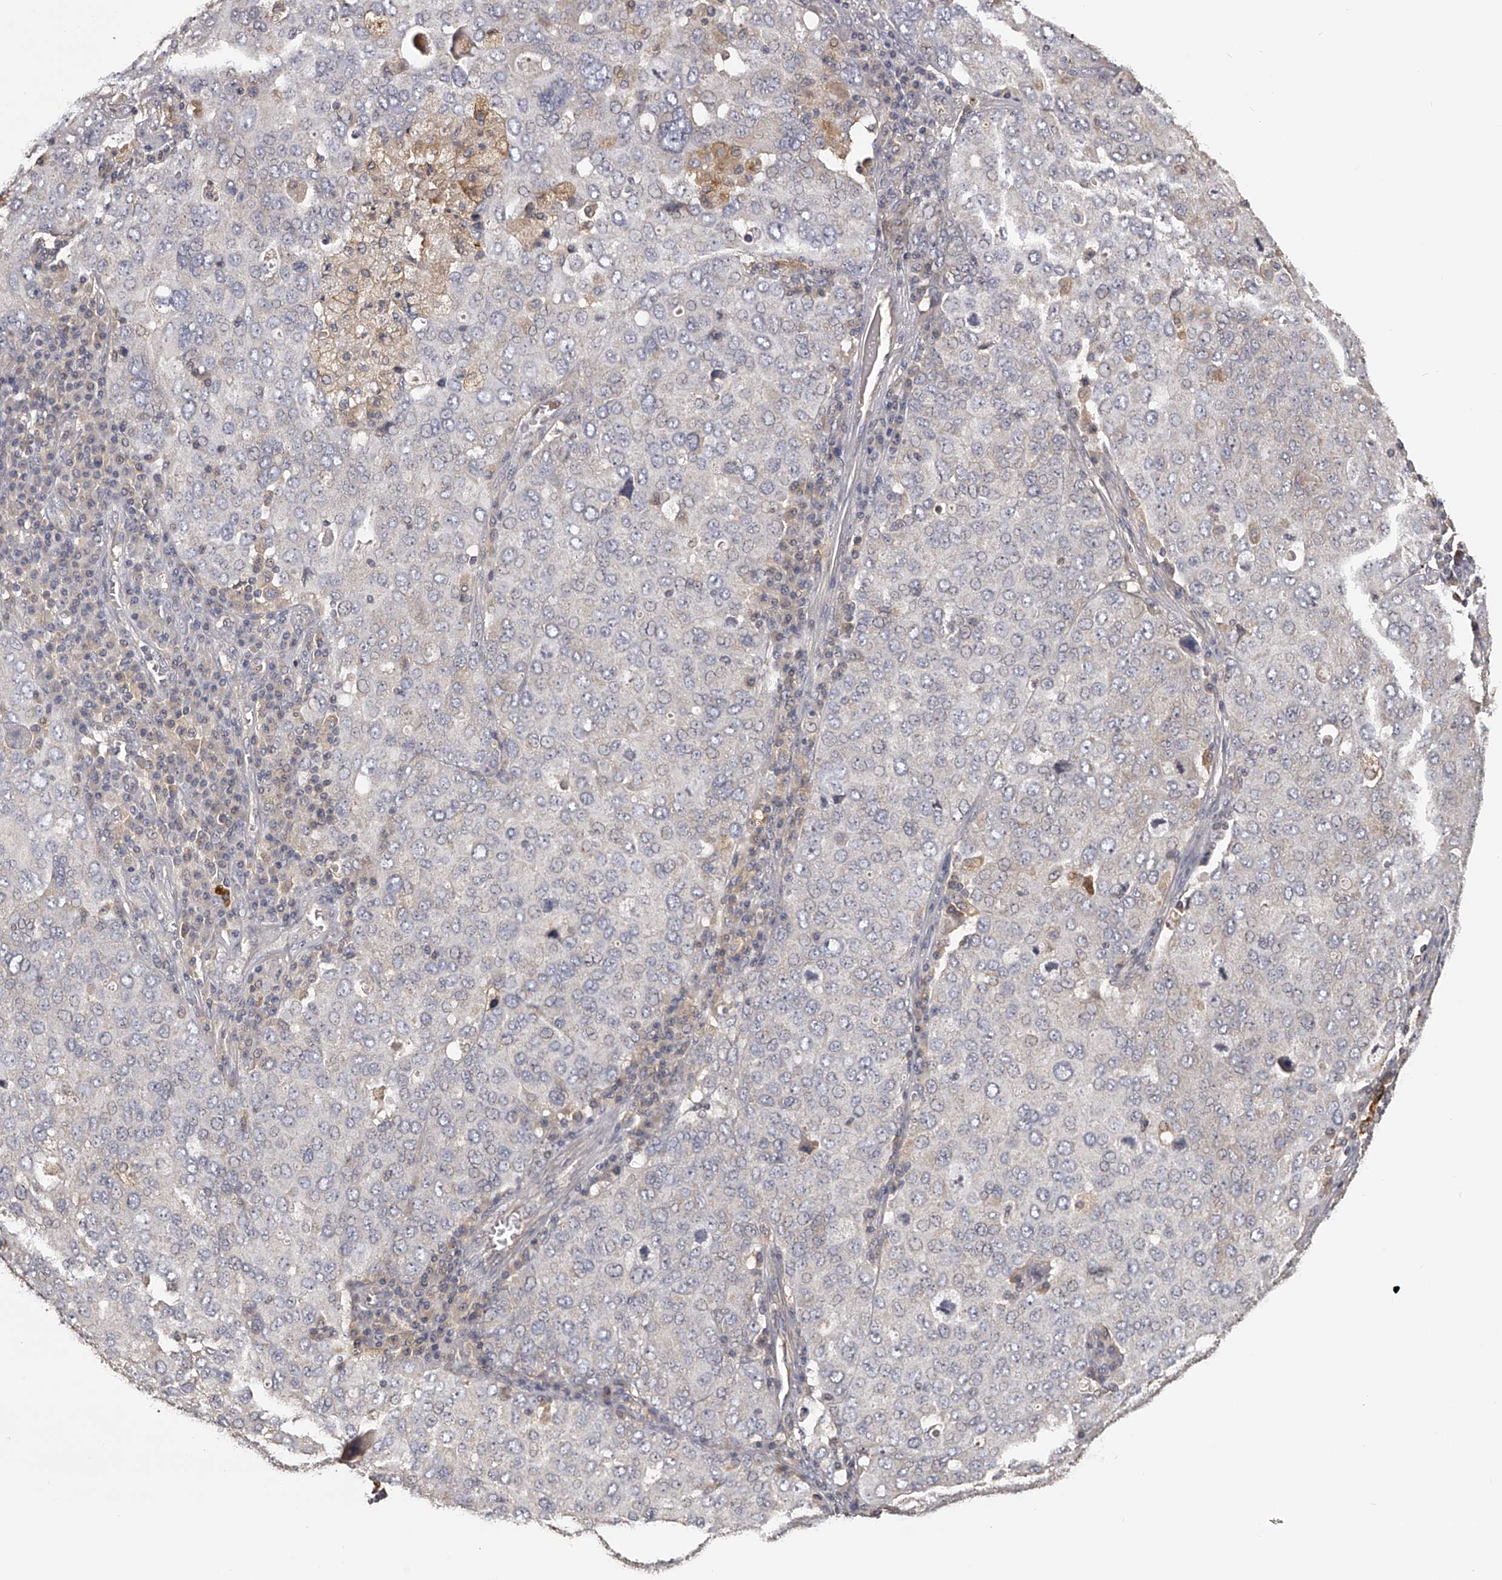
{"staining": {"intensity": "negative", "quantity": "none", "location": "none"}, "tissue": "ovarian cancer", "cell_type": "Tumor cells", "image_type": "cancer", "snomed": [{"axis": "morphology", "description": "Carcinoma, endometroid"}, {"axis": "topography", "description": "Ovary"}], "caption": "IHC of endometroid carcinoma (ovarian) exhibits no expression in tumor cells.", "gene": "TNN", "patient": {"sex": "female", "age": 62}}